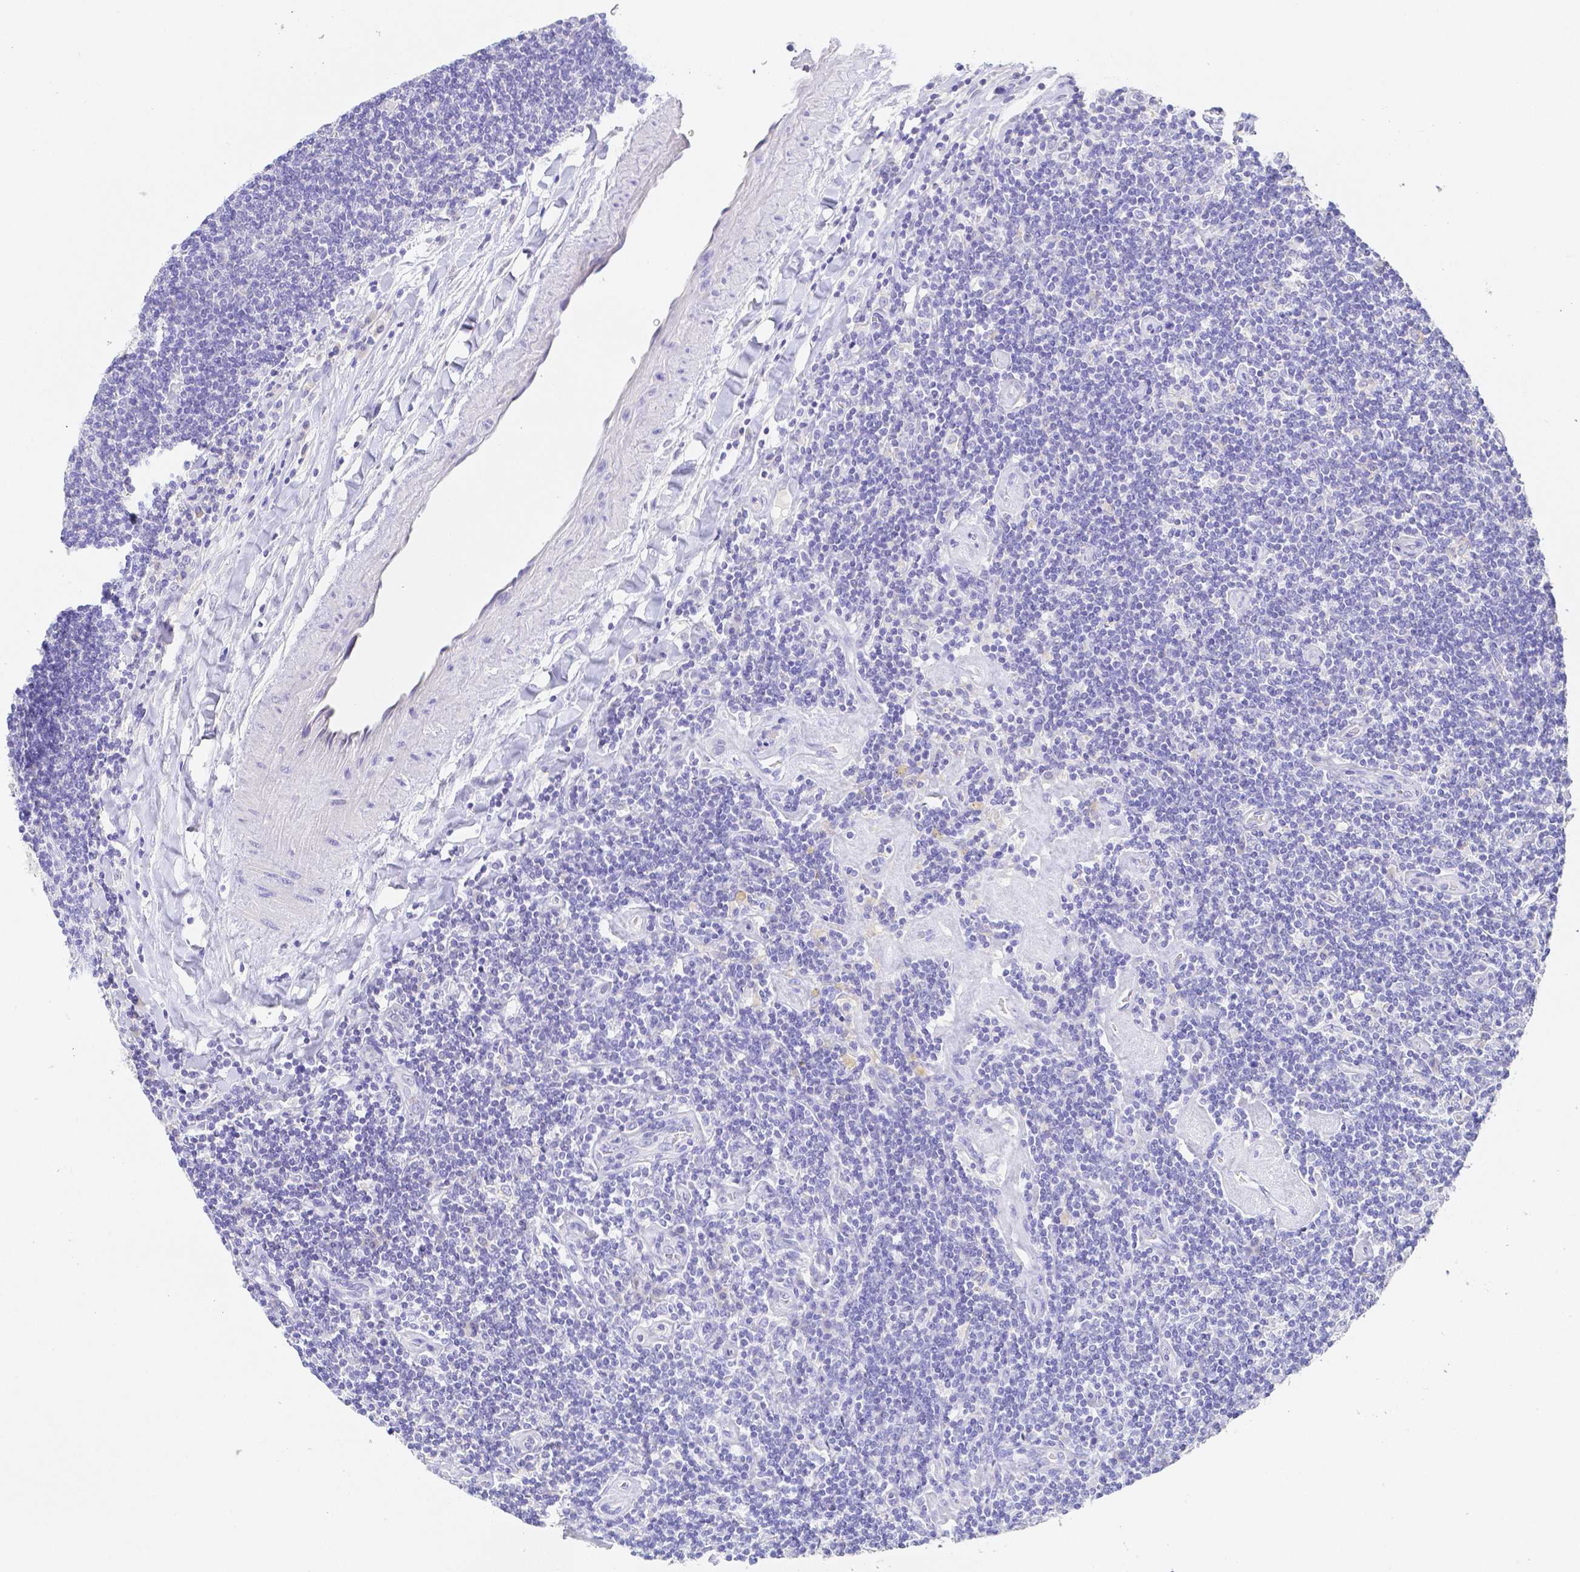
{"staining": {"intensity": "negative", "quantity": "none", "location": "none"}, "tissue": "lymphoma", "cell_type": "Tumor cells", "image_type": "cancer", "snomed": [{"axis": "morphology", "description": "Hodgkin's disease, NOS"}, {"axis": "topography", "description": "Lymph node"}], "caption": "High magnification brightfield microscopy of Hodgkin's disease stained with DAB (brown) and counterstained with hematoxylin (blue): tumor cells show no significant expression. The staining is performed using DAB brown chromogen with nuclei counter-stained in using hematoxylin.", "gene": "ZG16B", "patient": {"sex": "male", "age": 40}}